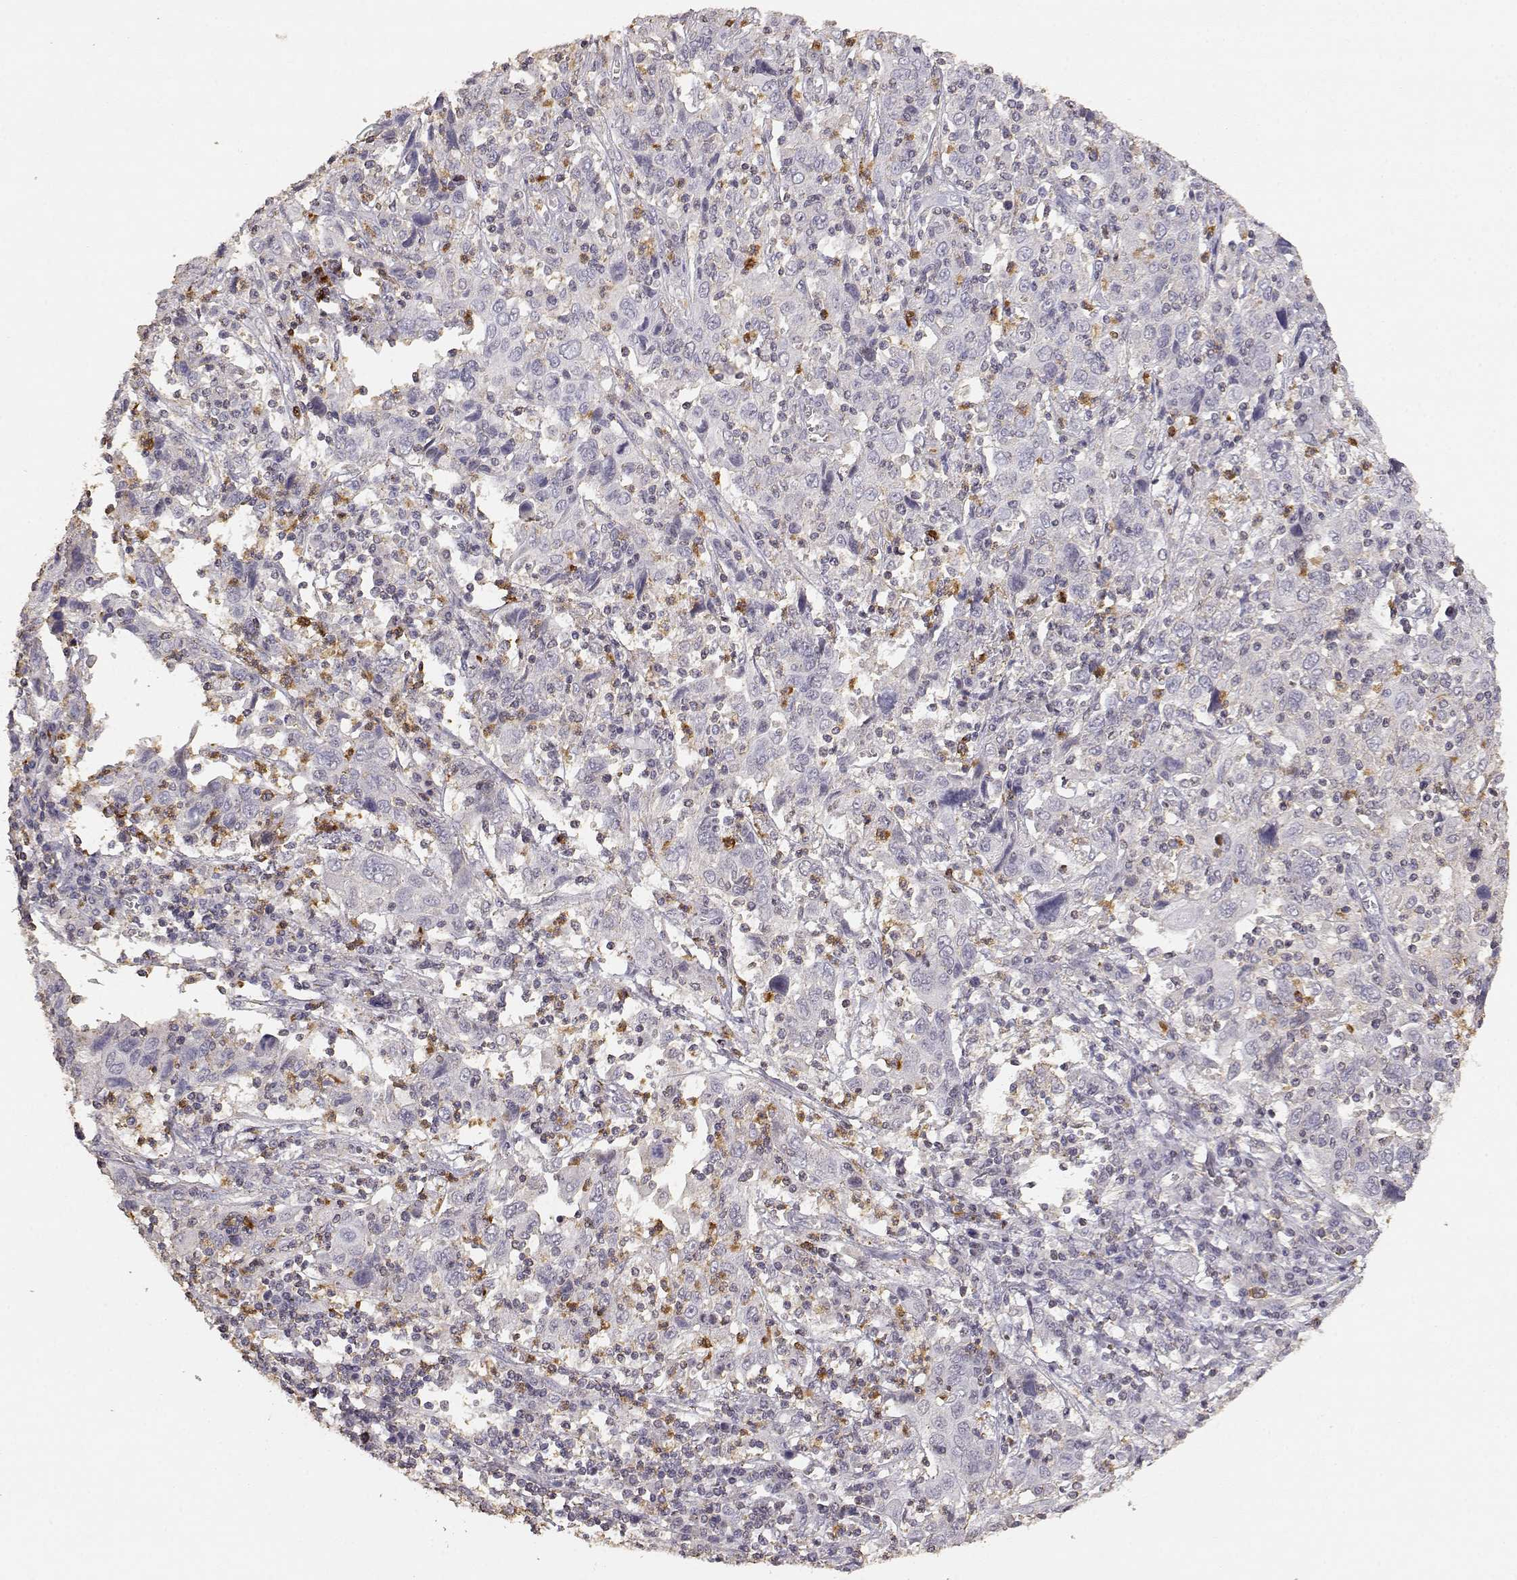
{"staining": {"intensity": "negative", "quantity": "none", "location": "none"}, "tissue": "cervical cancer", "cell_type": "Tumor cells", "image_type": "cancer", "snomed": [{"axis": "morphology", "description": "Squamous cell carcinoma, NOS"}, {"axis": "topography", "description": "Cervix"}], "caption": "Tumor cells are negative for brown protein staining in cervical cancer. (DAB (3,3'-diaminobenzidine) immunohistochemistry (IHC), high magnification).", "gene": "TNFRSF10C", "patient": {"sex": "female", "age": 46}}